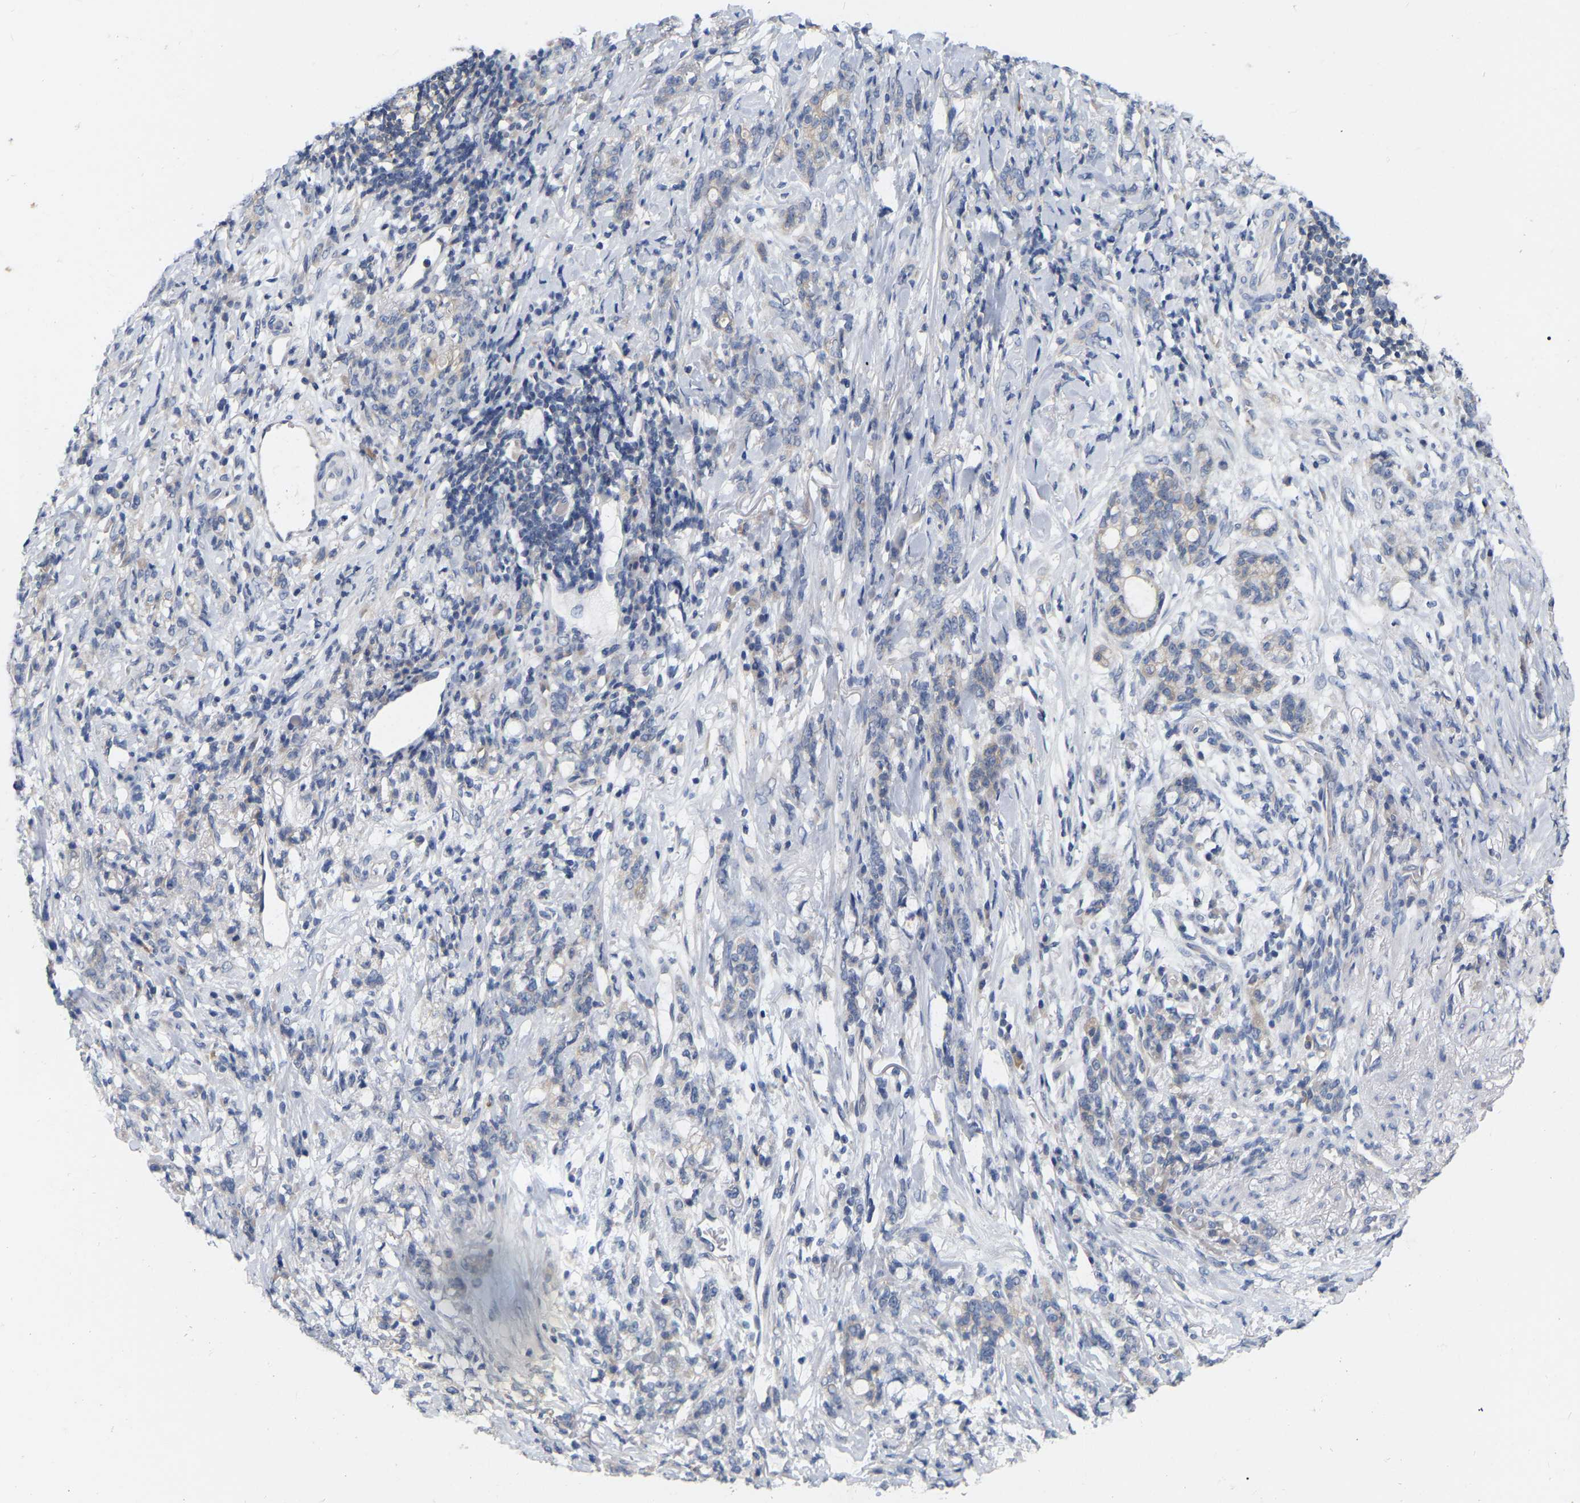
{"staining": {"intensity": "negative", "quantity": "none", "location": "none"}, "tissue": "stomach cancer", "cell_type": "Tumor cells", "image_type": "cancer", "snomed": [{"axis": "morphology", "description": "Adenocarcinoma, NOS"}, {"axis": "topography", "description": "Stomach, lower"}], "caption": "An image of stomach cancer stained for a protein reveals no brown staining in tumor cells.", "gene": "WIPI2", "patient": {"sex": "male", "age": 88}}